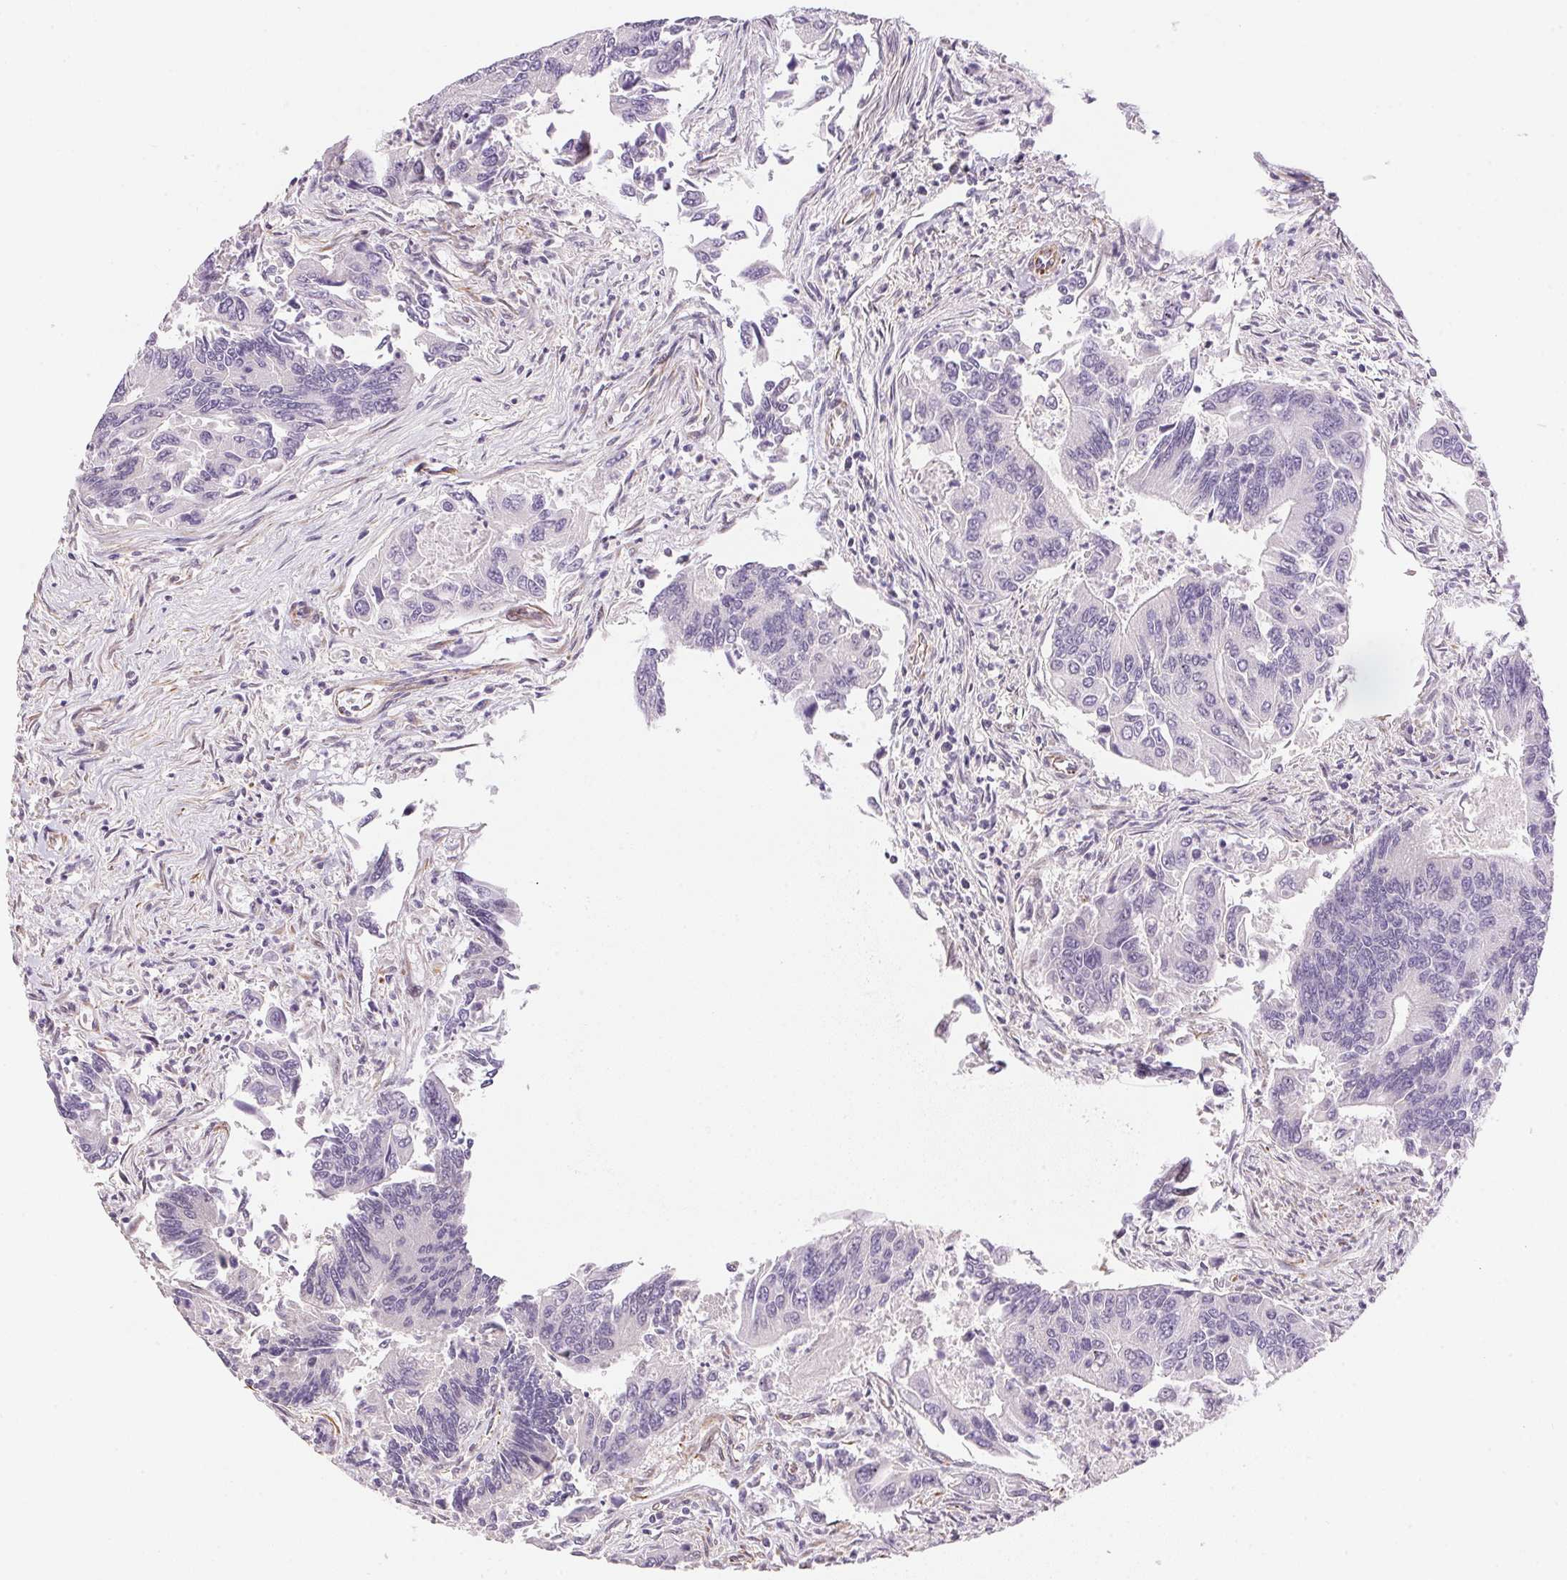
{"staining": {"intensity": "negative", "quantity": "none", "location": "none"}, "tissue": "colorectal cancer", "cell_type": "Tumor cells", "image_type": "cancer", "snomed": [{"axis": "morphology", "description": "Adenocarcinoma, NOS"}, {"axis": "topography", "description": "Colon"}], "caption": "Immunohistochemistry (IHC) histopathology image of colorectal adenocarcinoma stained for a protein (brown), which demonstrates no positivity in tumor cells.", "gene": "GYG2", "patient": {"sex": "female", "age": 67}}